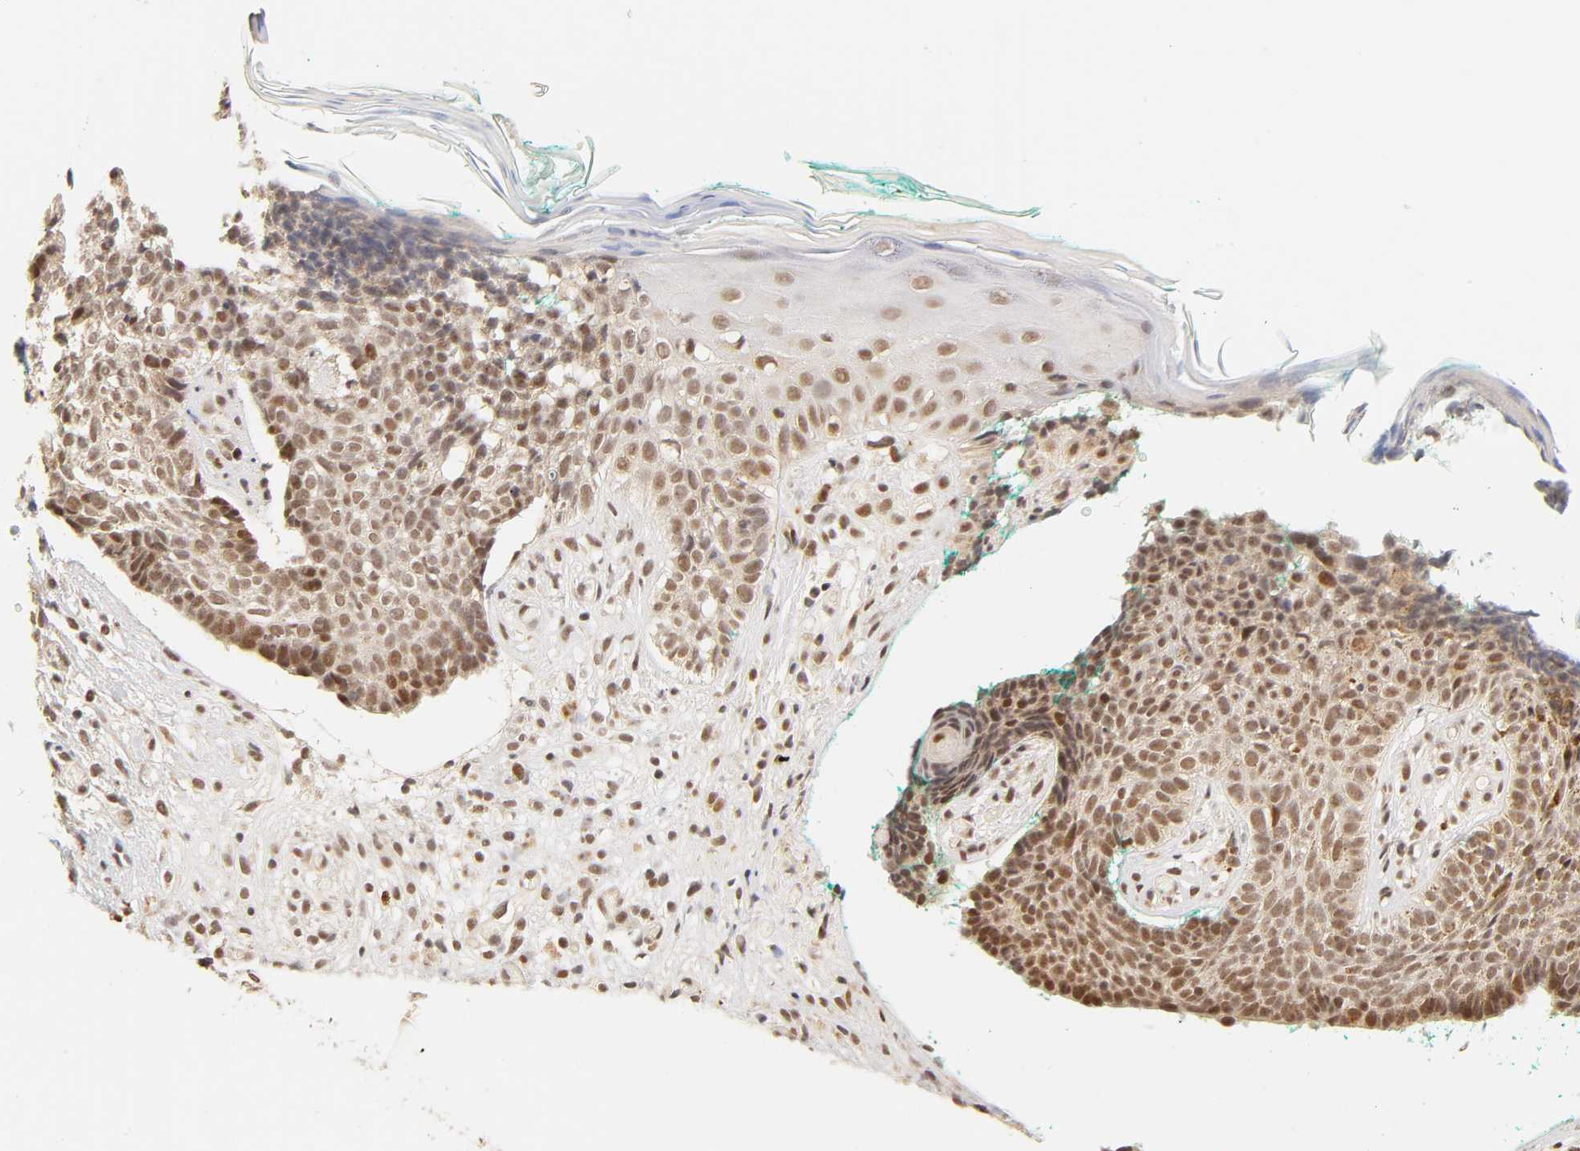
{"staining": {"intensity": "strong", "quantity": ">75%", "location": "cytoplasmic/membranous,nuclear"}, "tissue": "skin cancer", "cell_type": "Tumor cells", "image_type": "cancer", "snomed": [{"axis": "morphology", "description": "Basal cell carcinoma"}, {"axis": "topography", "description": "Skin"}], "caption": "Skin cancer (basal cell carcinoma) was stained to show a protein in brown. There is high levels of strong cytoplasmic/membranous and nuclear positivity in approximately >75% of tumor cells.", "gene": "TAF10", "patient": {"sex": "female", "age": 58}}